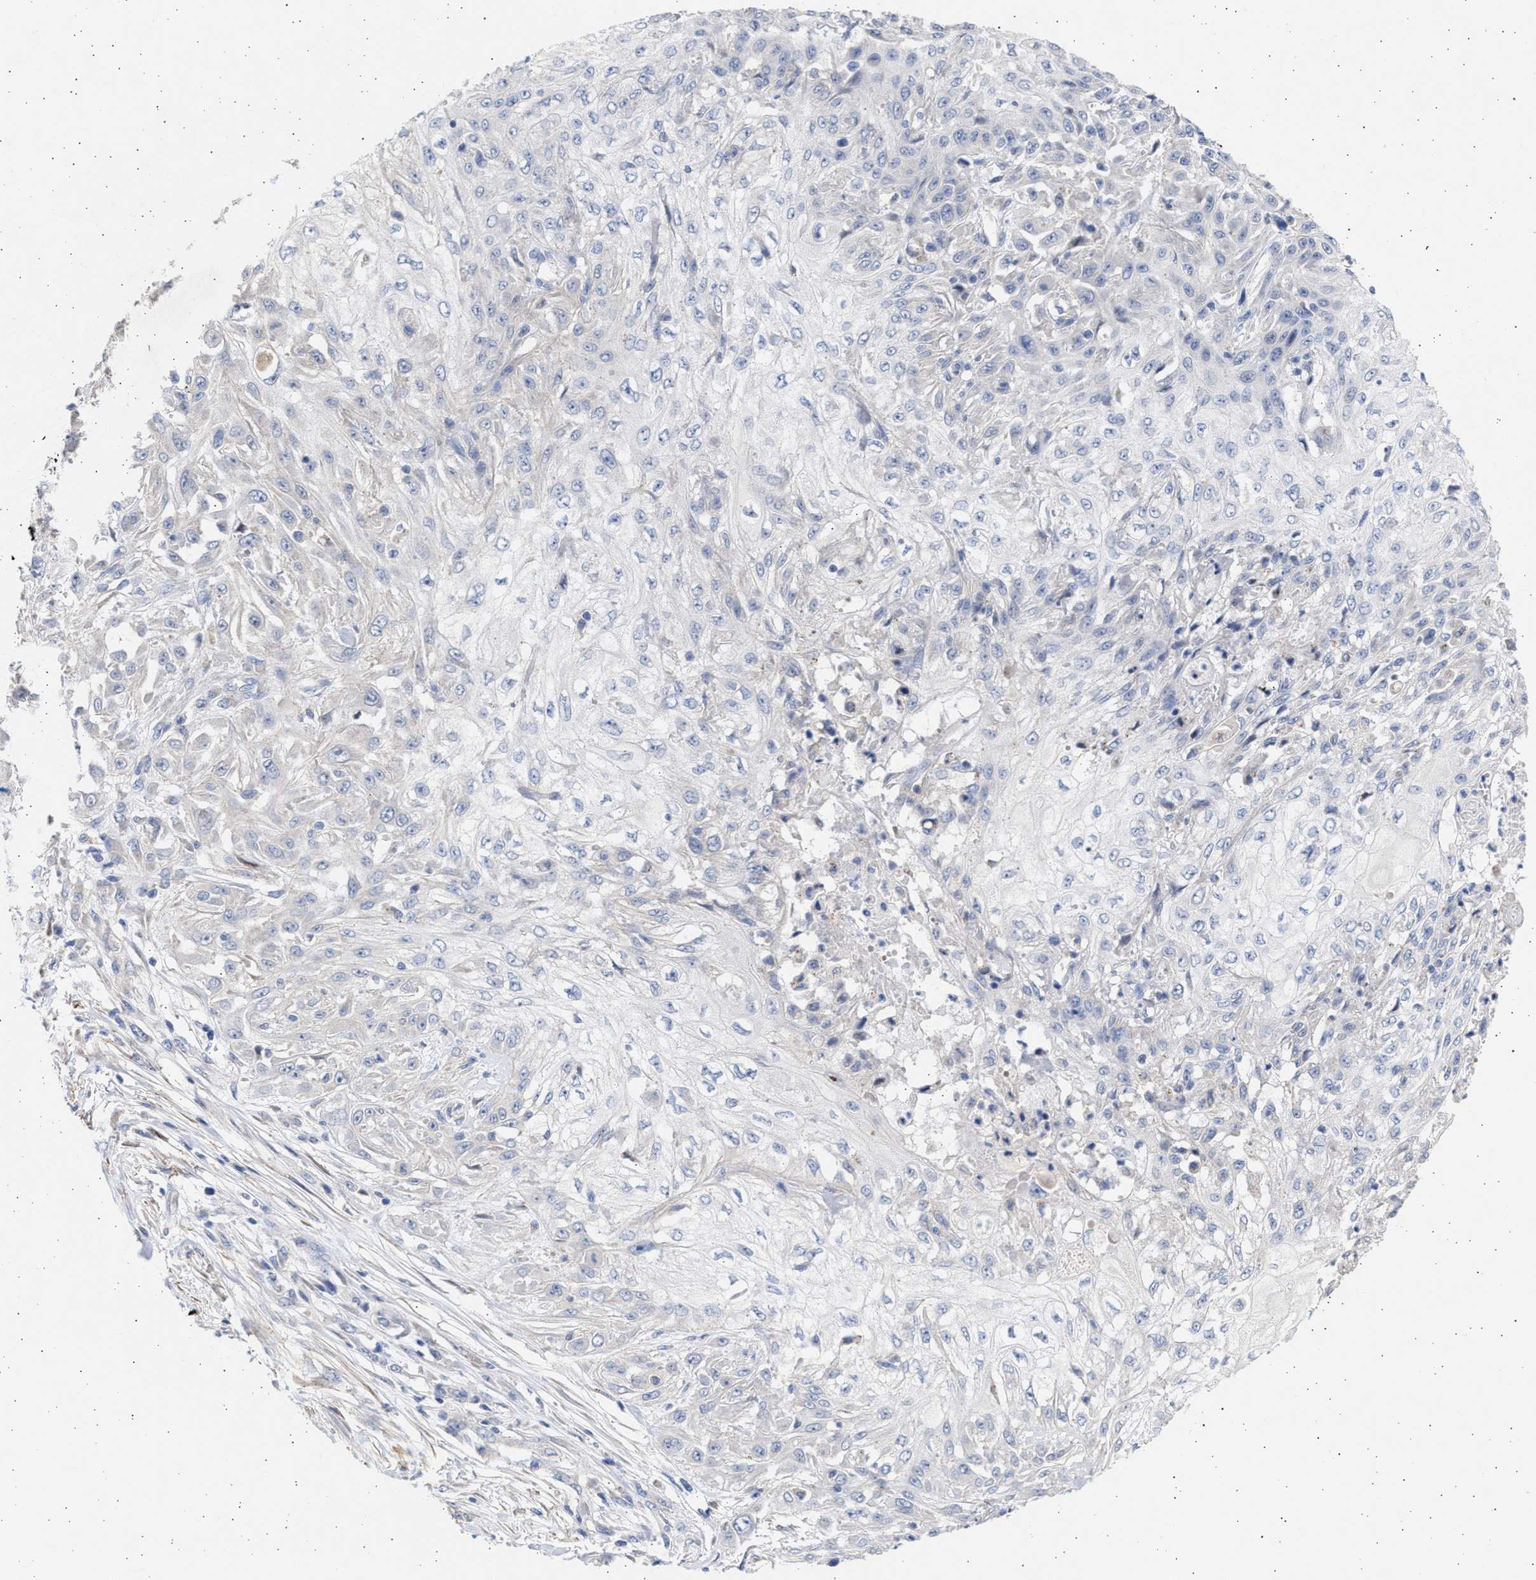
{"staining": {"intensity": "negative", "quantity": "none", "location": "none"}, "tissue": "skin cancer", "cell_type": "Tumor cells", "image_type": "cancer", "snomed": [{"axis": "morphology", "description": "Squamous cell carcinoma, NOS"}, {"axis": "morphology", "description": "Squamous cell carcinoma, metastatic, NOS"}, {"axis": "topography", "description": "Skin"}, {"axis": "topography", "description": "Lymph node"}], "caption": "Immunohistochemistry of human skin cancer displays no staining in tumor cells.", "gene": "NBR1", "patient": {"sex": "male", "age": 75}}